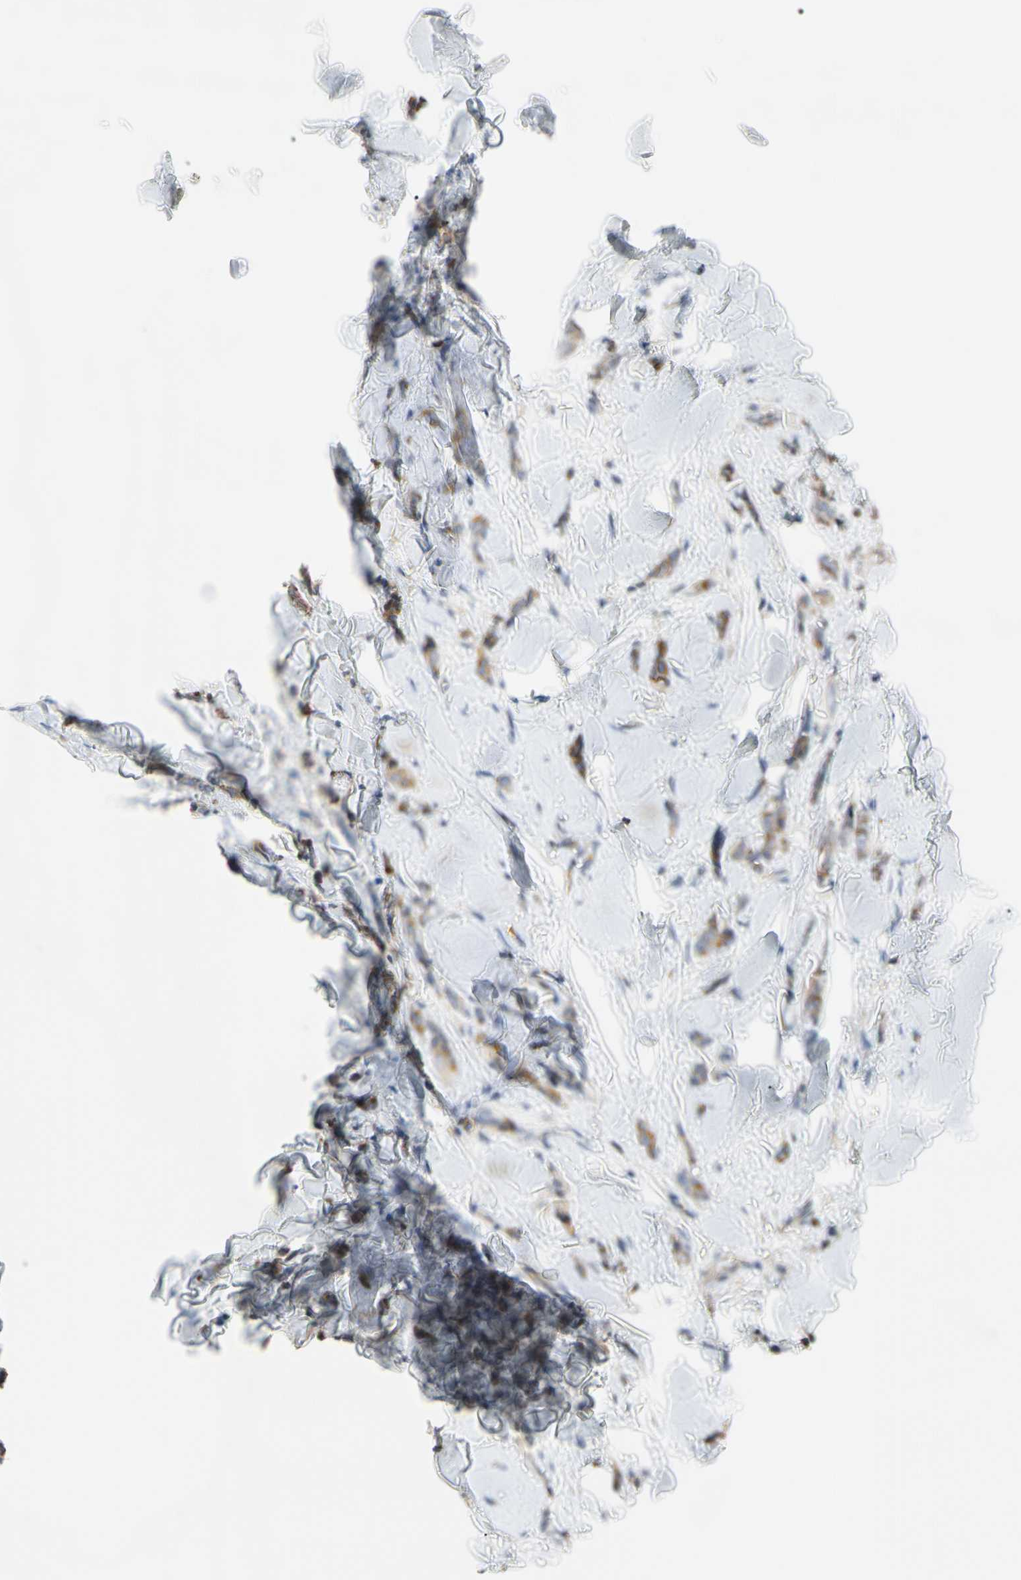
{"staining": {"intensity": "weak", "quantity": "25%-75%", "location": "cytoplasmic/membranous"}, "tissue": "breast cancer", "cell_type": "Tumor cells", "image_type": "cancer", "snomed": [{"axis": "morphology", "description": "Lobular carcinoma"}, {"axis": "topography", "description": "Skin"}, {"axis": "topography", "description": "Breast"}], "caption": "Immunohistochemical staining of lobular carcinoma (breast) reveals weak cytoplasmic/membranous protein expression in about 25%-75% of tumor cells.", "gene": "MCL1", "patient": {"sex": "female", "age": 46}}